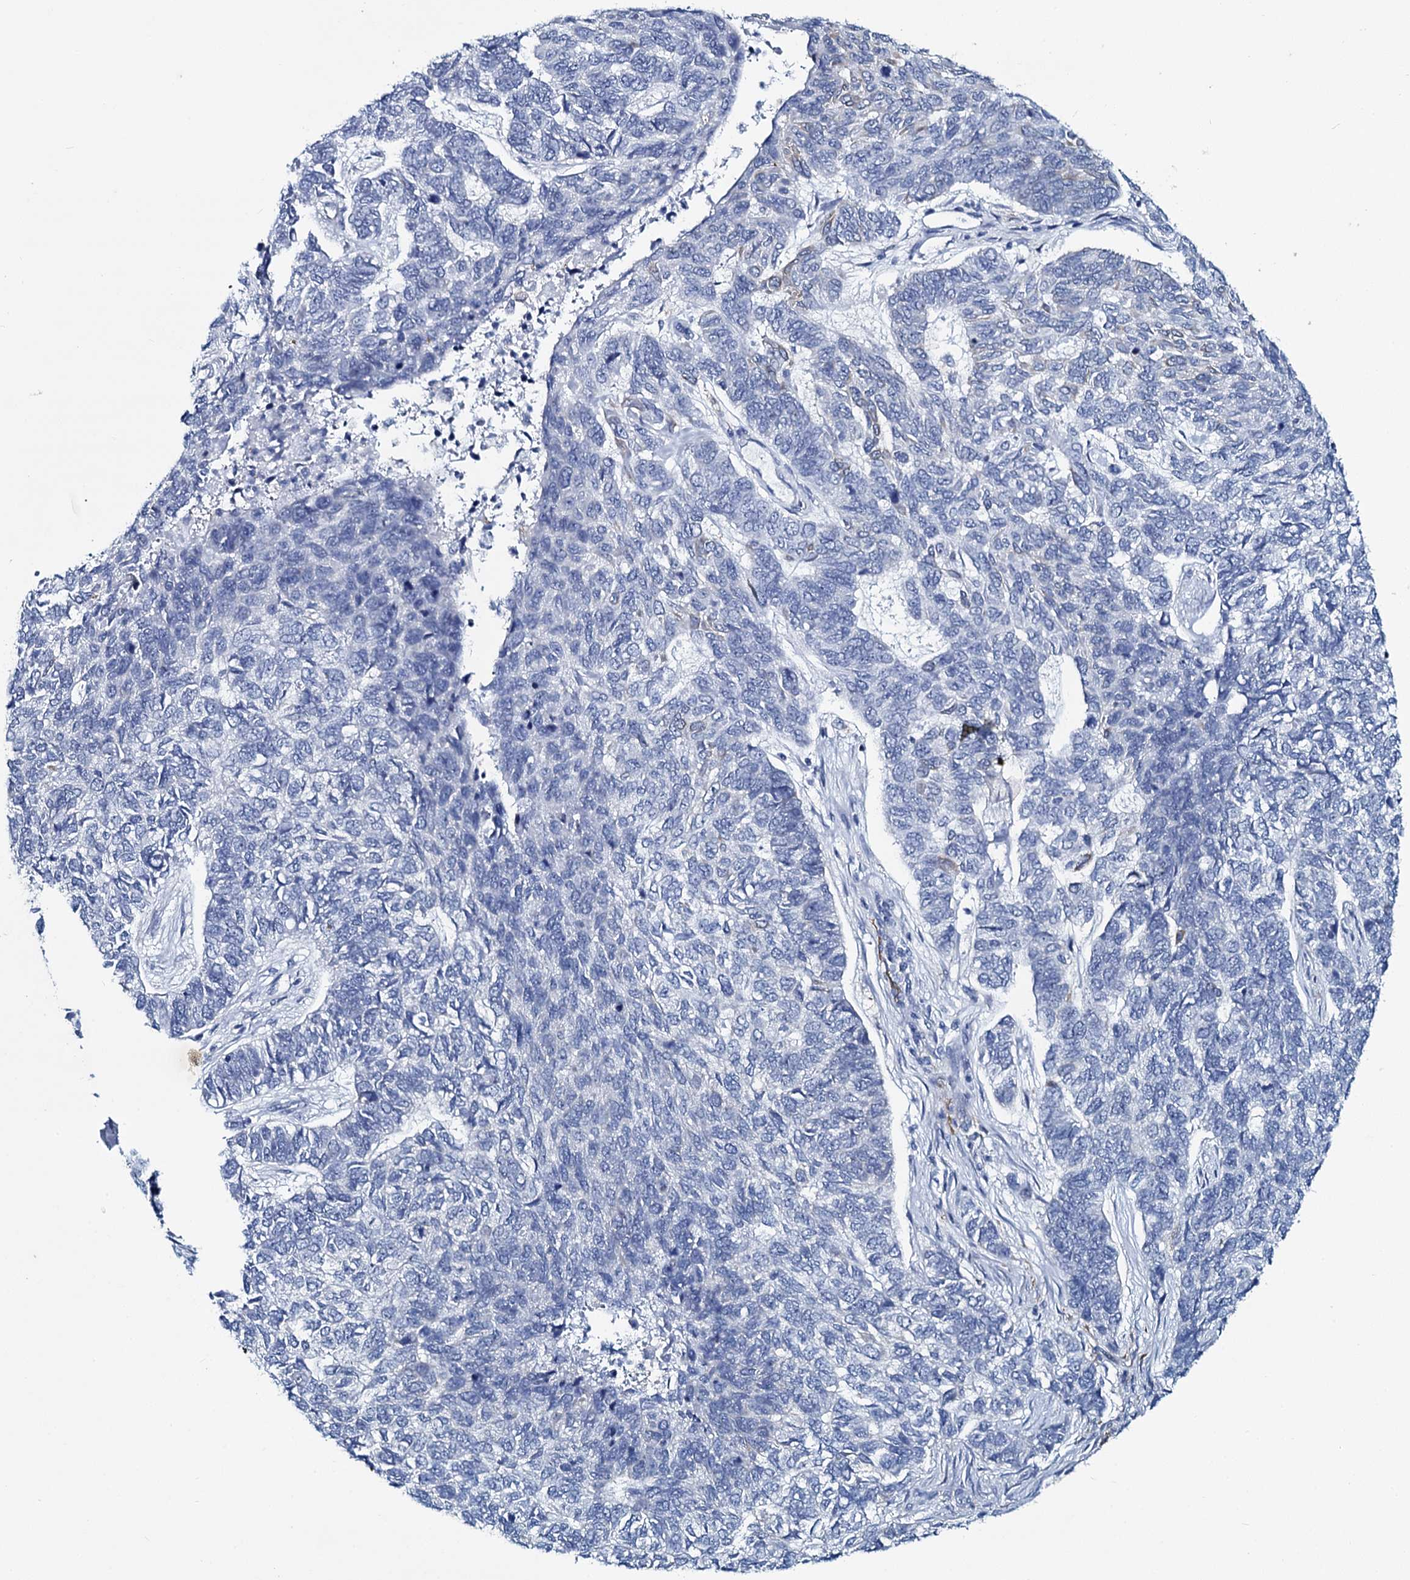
{"staining": {"intensity": "negative", "quantity": "none", "location": "none"}, "tissue": "skin cancer", "cell_type": "Tumor cells", "image_type": "cancer", "snomed": [{"axis": "morphology", "description": "Basal cell carcinoma"}, {"axis": "topography", "description": "Skin"}], "caption": "Skin cancer was stained to show a protein in brown. There is no significant staining in tumor cells.", "gene": "SLC4A7", "patient": {"sex": "female", "age": 65}}